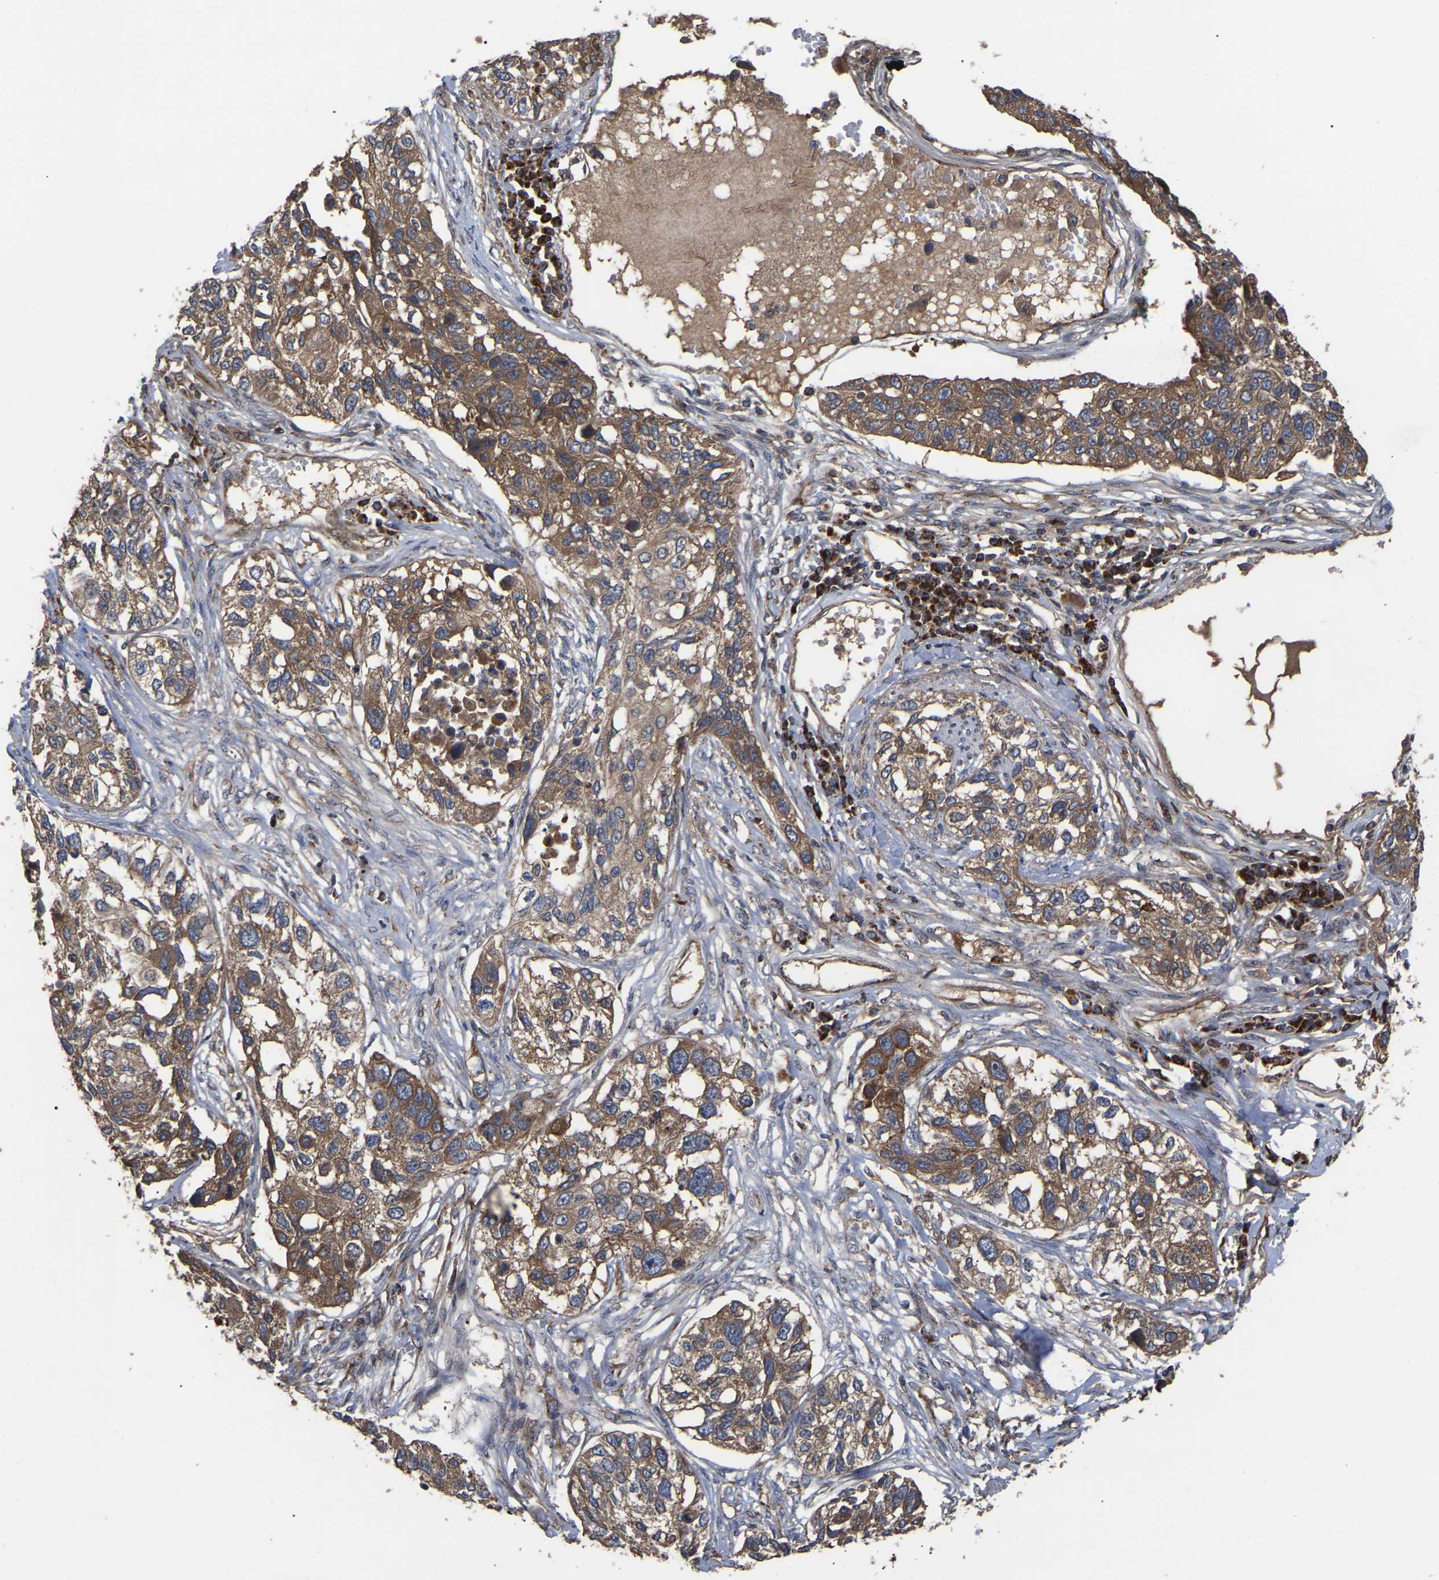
{"staining": {"intensity": "moderate", "quantity": ">75%", "location": "cytoplasmic/membranous"}, "tissue": "lung cancer", "cell_type": "Tumor cells", "image_type": "cancer", "snomed": [{"axis": "morphology", "description": "Squamous cell carcinoma, NOS"}, {"axis": "topography", "description": "Lung"}], "caption": "There is medium levels of moderate cytoplasmic/membranous expression in tumor cells of squamous cell carcinoma (lung), as demonstrated by immunohistochemical staining (brown color).", "gene": "GCC1", "patient": {"sex": "male", "age": 71}}